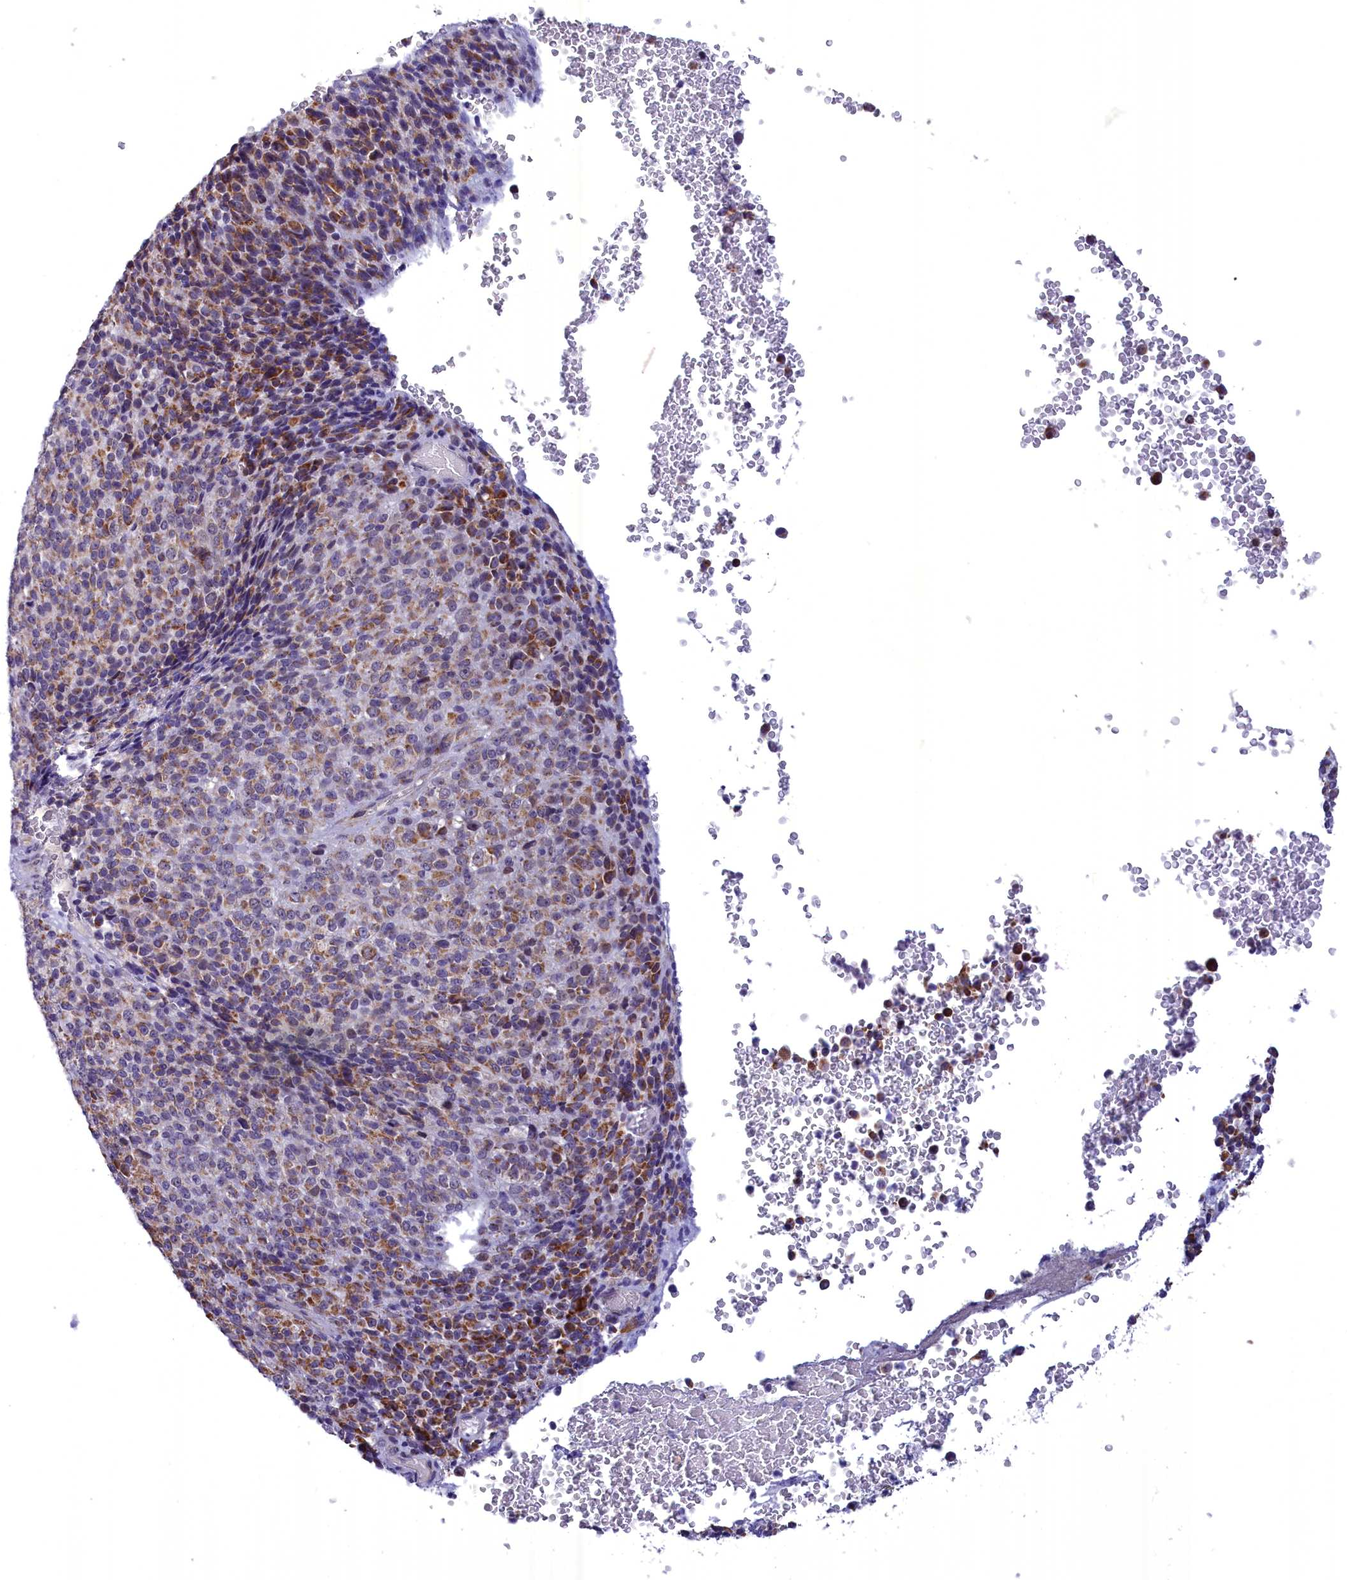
{"staining": {"intensity": "moderate", "quantity": "25%-75%", "location": "cytoplasmic/membranous"}, "tissue": "melanoma", "cell_type": "Tumor cells", "image_type": "cancer", "snomed": [{"axis": "morphology", "description": "Malignant melanoma, Metastatic site"}, {"axis": "topography", "description": "Brain"}], "caption": "Melanoma tissue demonstrates moderate cytoplasmic/membranous staining in about 25%-75% of tumor cells, visualized by immunohistochemistry.", "gene": "FAM149B1", "patient": {"sex": "female", "age": 56}}